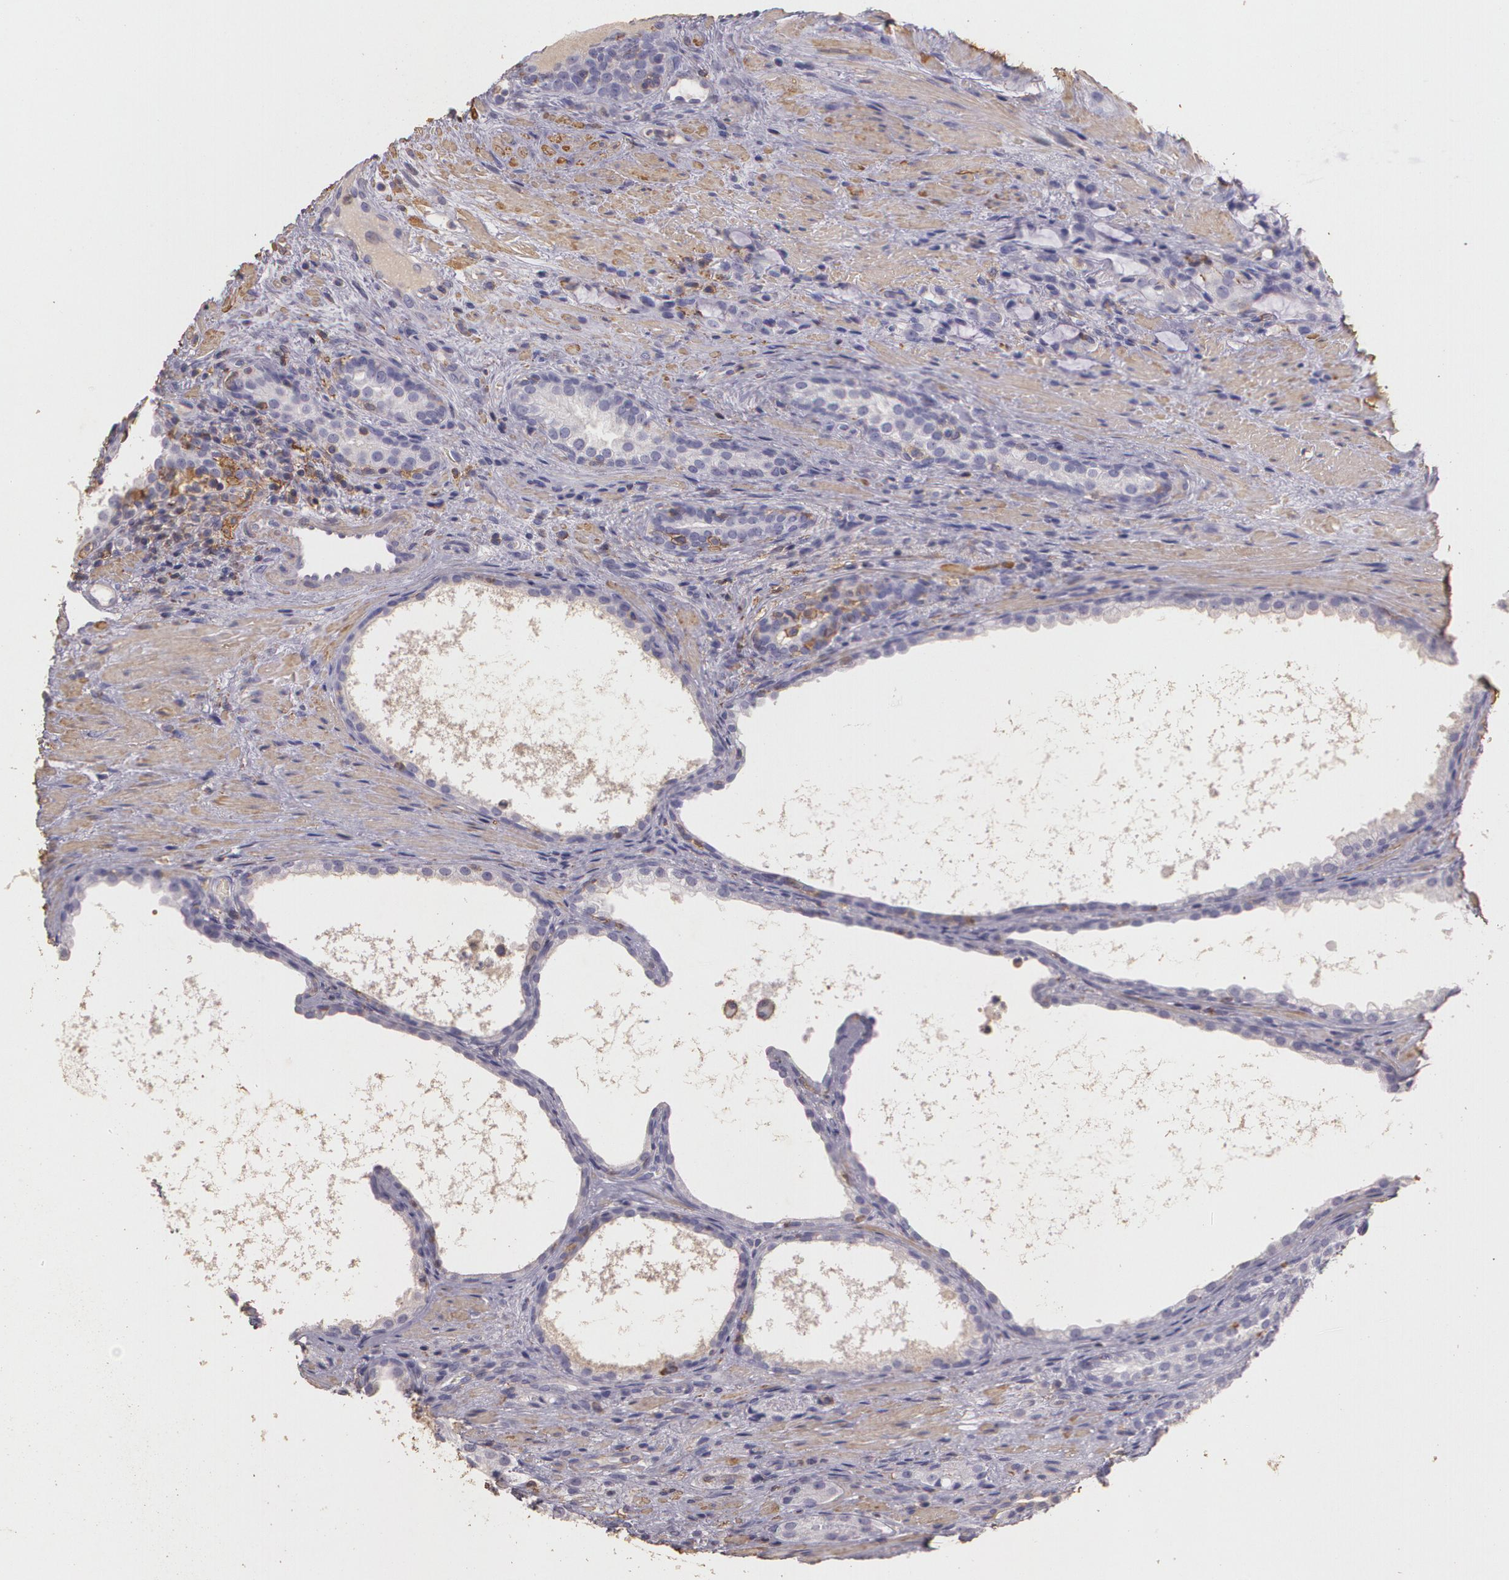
{"staining": {"intensity": "negative", "quantity": "none", "location": "none"}, "tissue": "prostate cancer", "cell_type": "Tumor cells", "image_type": "cancer", "snomed": [{"axis": "morphology", "description": "Adenocarcinoma, High grade"}, {"axis": "topography", "description": "Prostate"}], "caption": "Tumor cells are negative for protein expression in human prostate cancer.", "gene": "TGFBR1", "patient": {"sex": "male", "age": 72}}